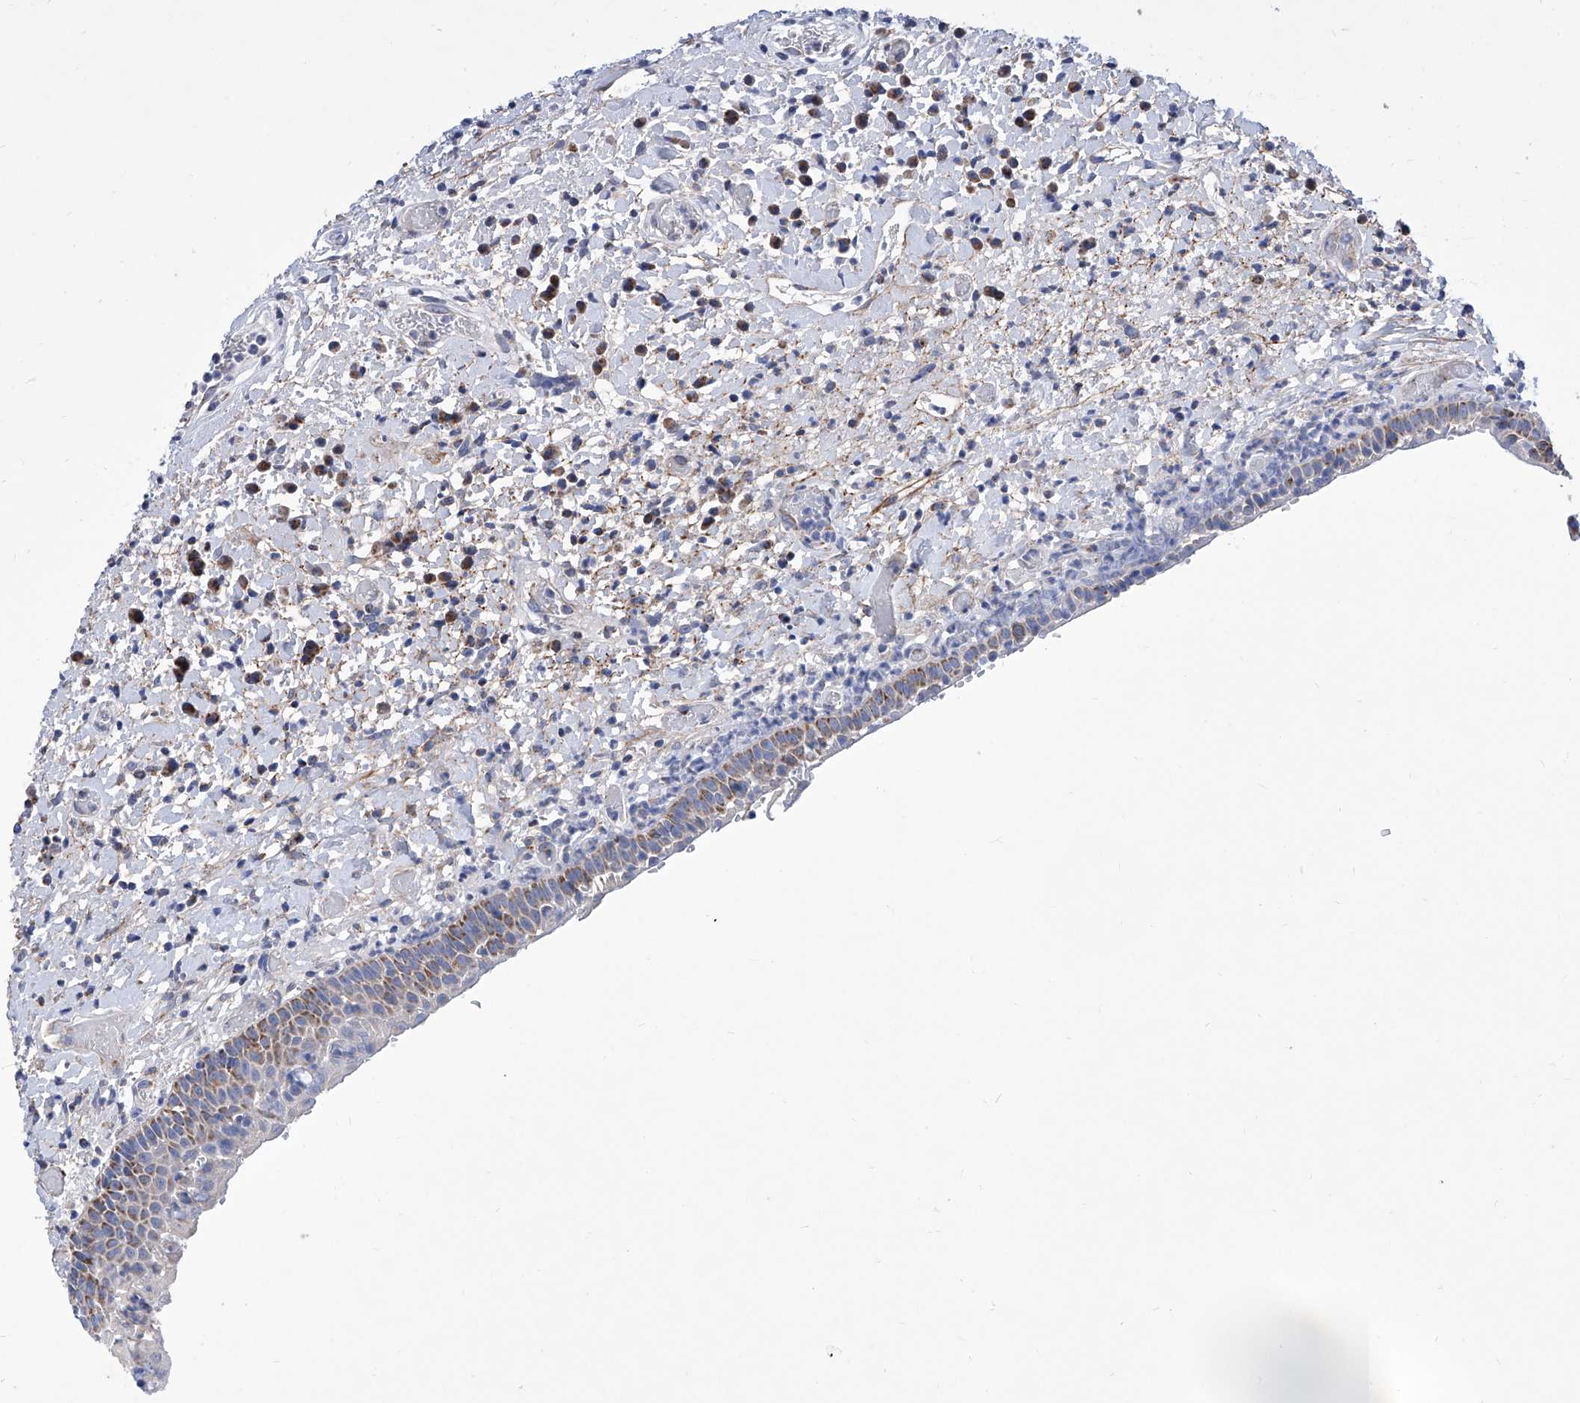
{"staining": {"intensity": "moderate", "quantity": "25%-75%", "location": "cytoplasmic/membranous"}, "tissue": "oral mucosa", "cell_type": "Squamous epithelial cells", "image_type": "normal", "snomed": [{"axis": "morphology", "description": "Normal tissue, NOS"}, {"axis": "topography", "description": "Oral tissue"}], "caption": "Brown immunohistochemical staining in benign human oral mucosa demonstrates moderate cytoplasmic/membranous staining in approximately 25%-75% of squamous epithelial cells.", "gene": "SRBD1", "patient": {"sex": "female", "age": 76}}